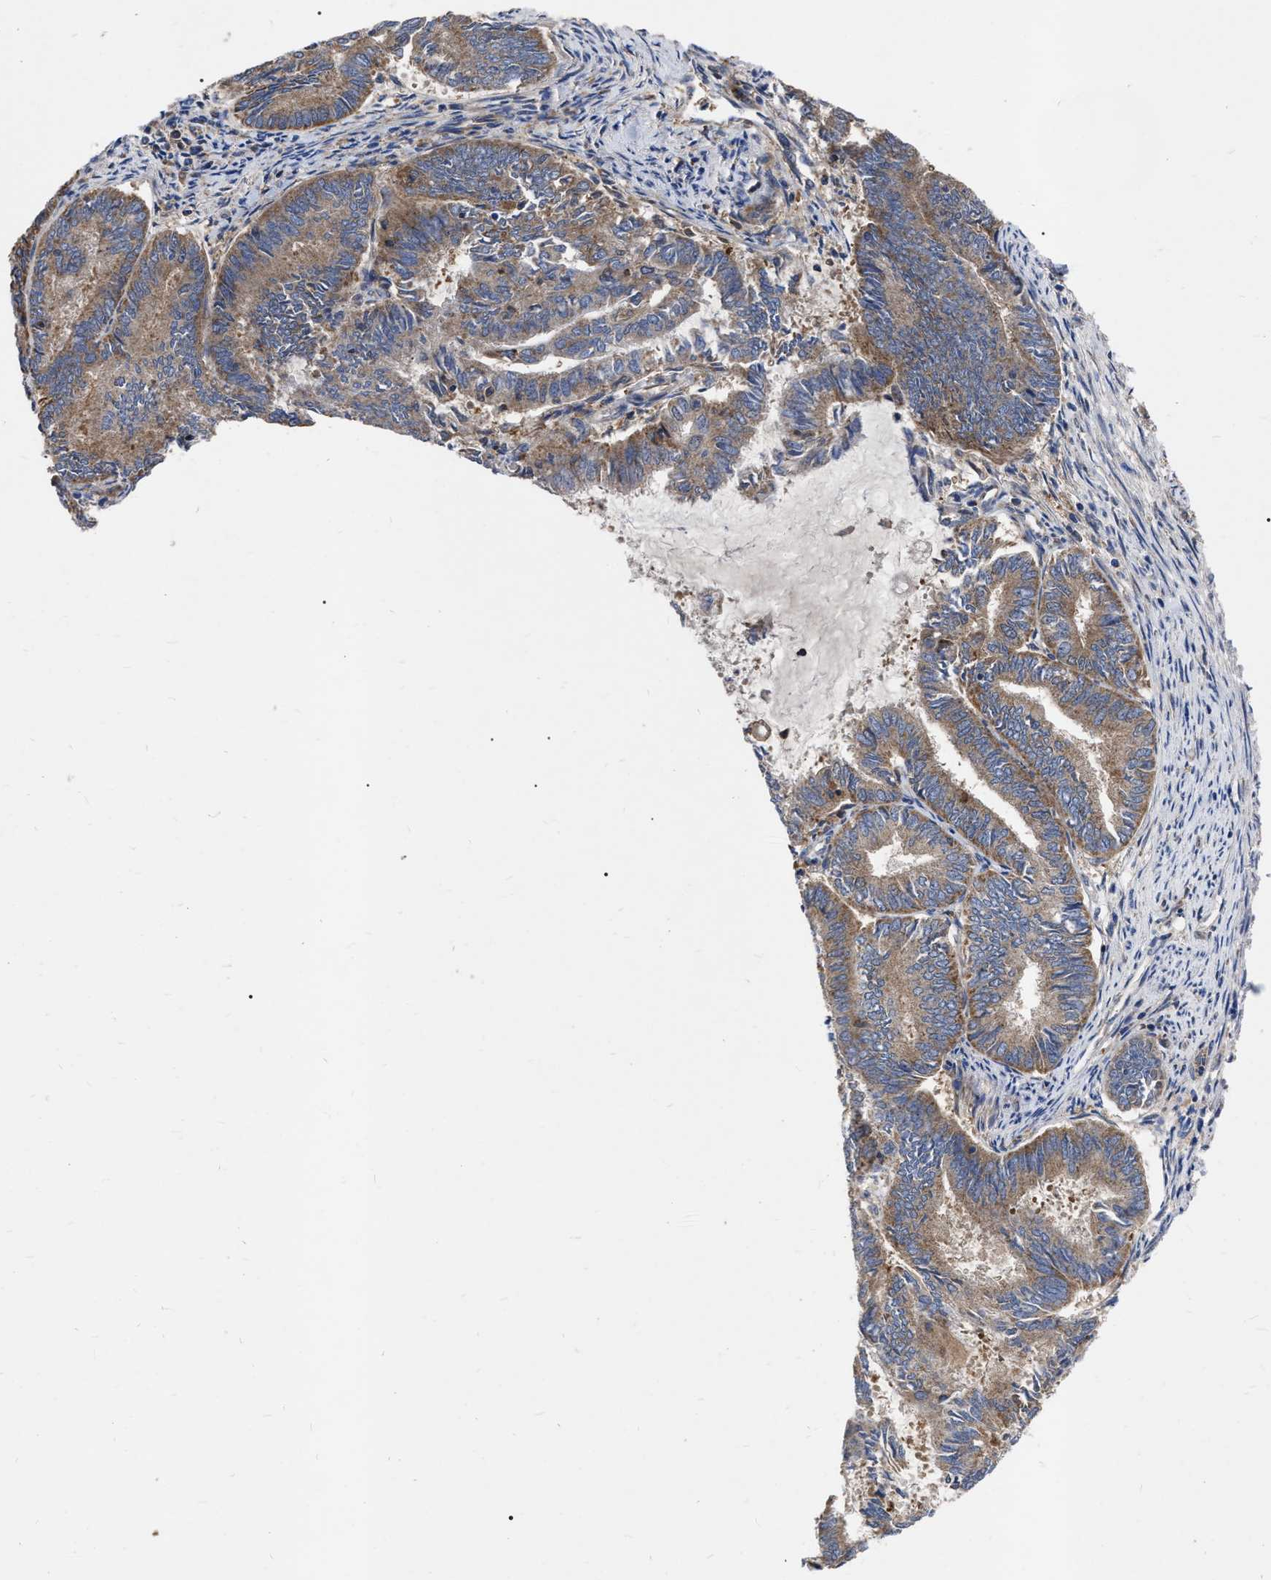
{"staining": {"intensity": "moderate", "quantity": ">75%", "location": "cytoplasmic/membranous"}, "tissue": "endometrial cancer", "cell_type": "Tumor cells", "image_type": "cancer", "snomed": [{"axis": "morphology", "description": "Adenocarcinoma, NOS"}, {"axis": "topography", "description": "Endometrium"}], "caption": "An image showing moderate cytoplasmic/membranous expression in approximately >75% of tumor cells in endometrial adenocarcinoma, as visualized by brown immunohistochemical staining.", "gene": "CDKN2C", "patient": {"sex": "female", "age": 86}}